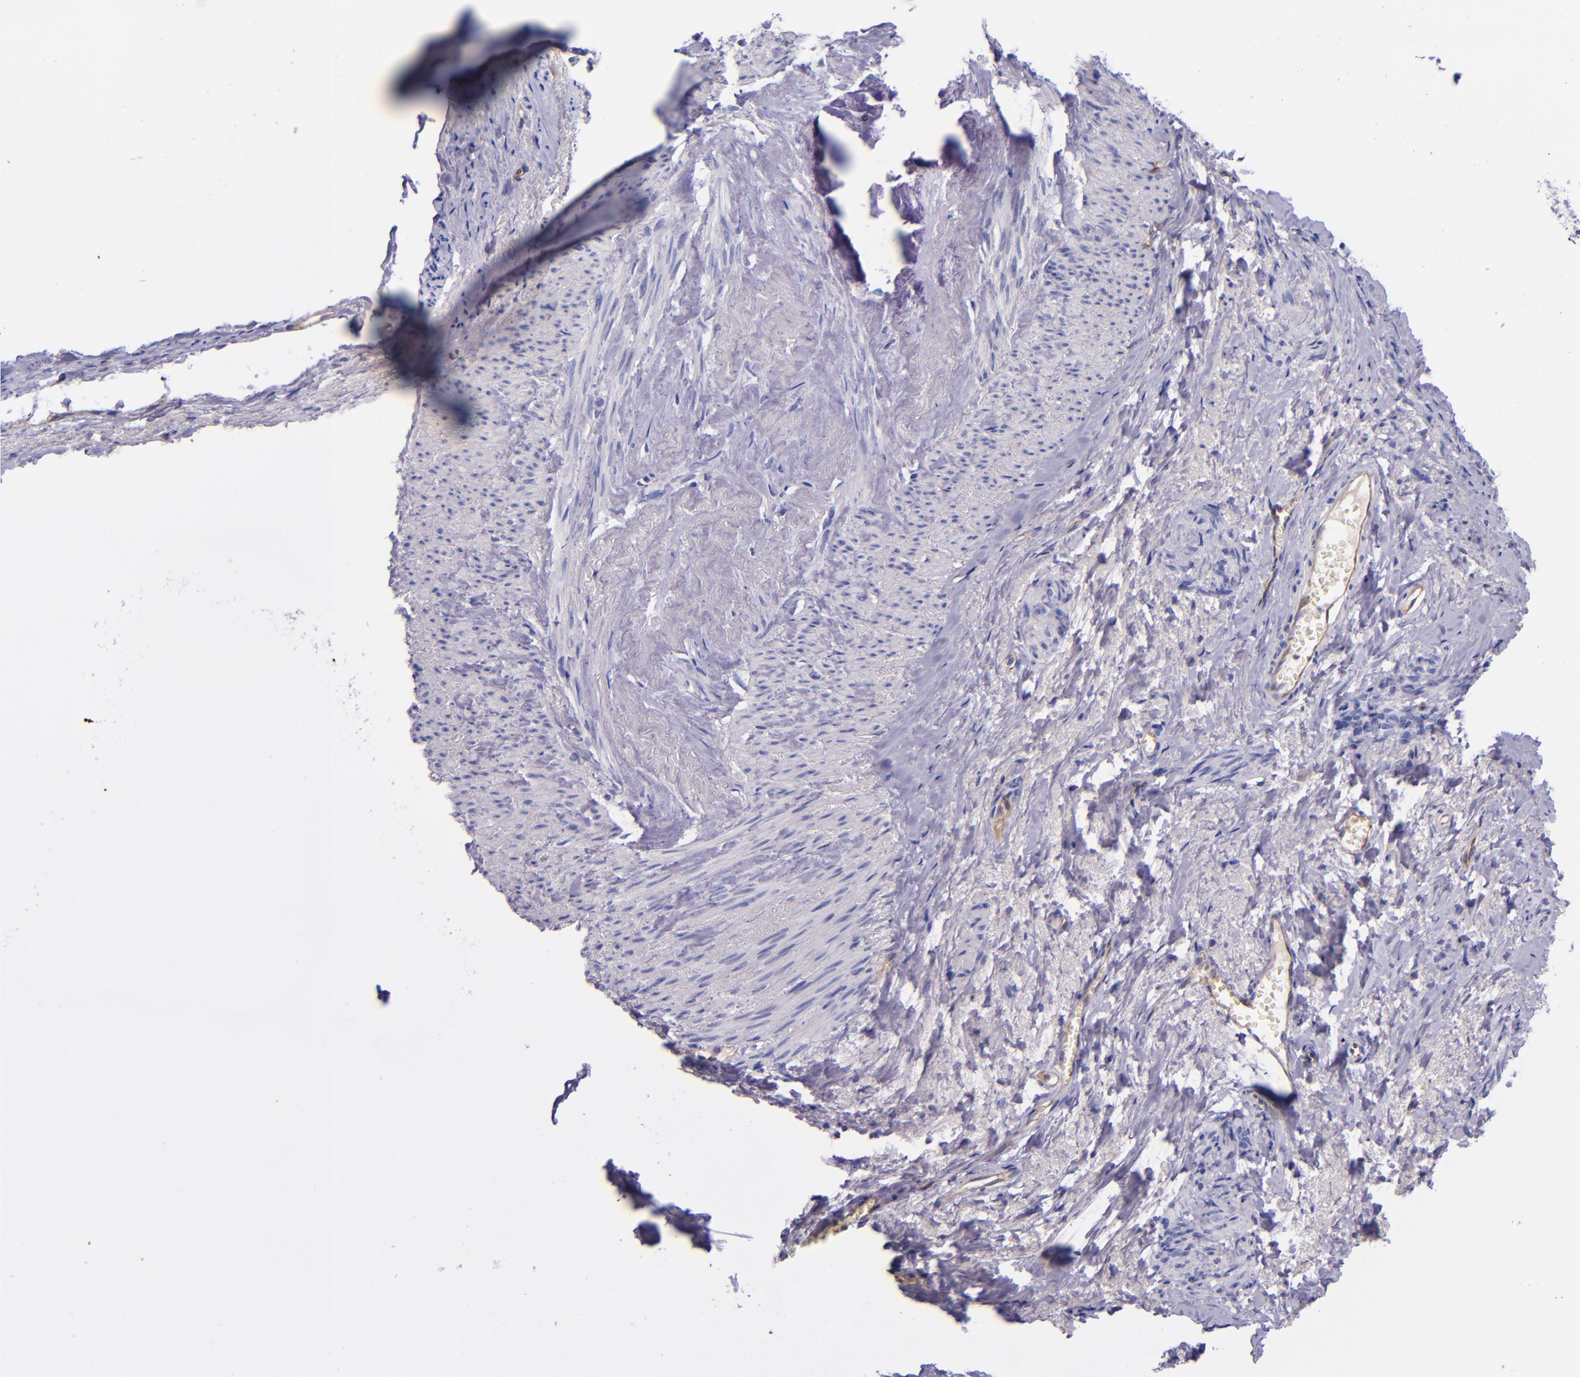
{"staining": {"intensity": "negative", "quantity": "none", "location": "none"}, "tissue": "endometrial cancer", "cell_type": "Tumor cells", "image_type": "cancer", "snomed": [{"axis": "morphology", "description": "Adenocarcinoma, NOS"}, {"axis": "topography", "description": "Endometrium"}], "caption": "Immunohistochemical staining of adenocarcinoma (endometrial) shows no significant staining in tumor cells. Brightfield microscopy of immunohistochemistry stained with DAB (3,3'-diaminobenzidine) (brown) and hematoxylin (blue), captured at high magnification.", "gene": "NOS3", "patient": {"sex": "female", "age": 75}}